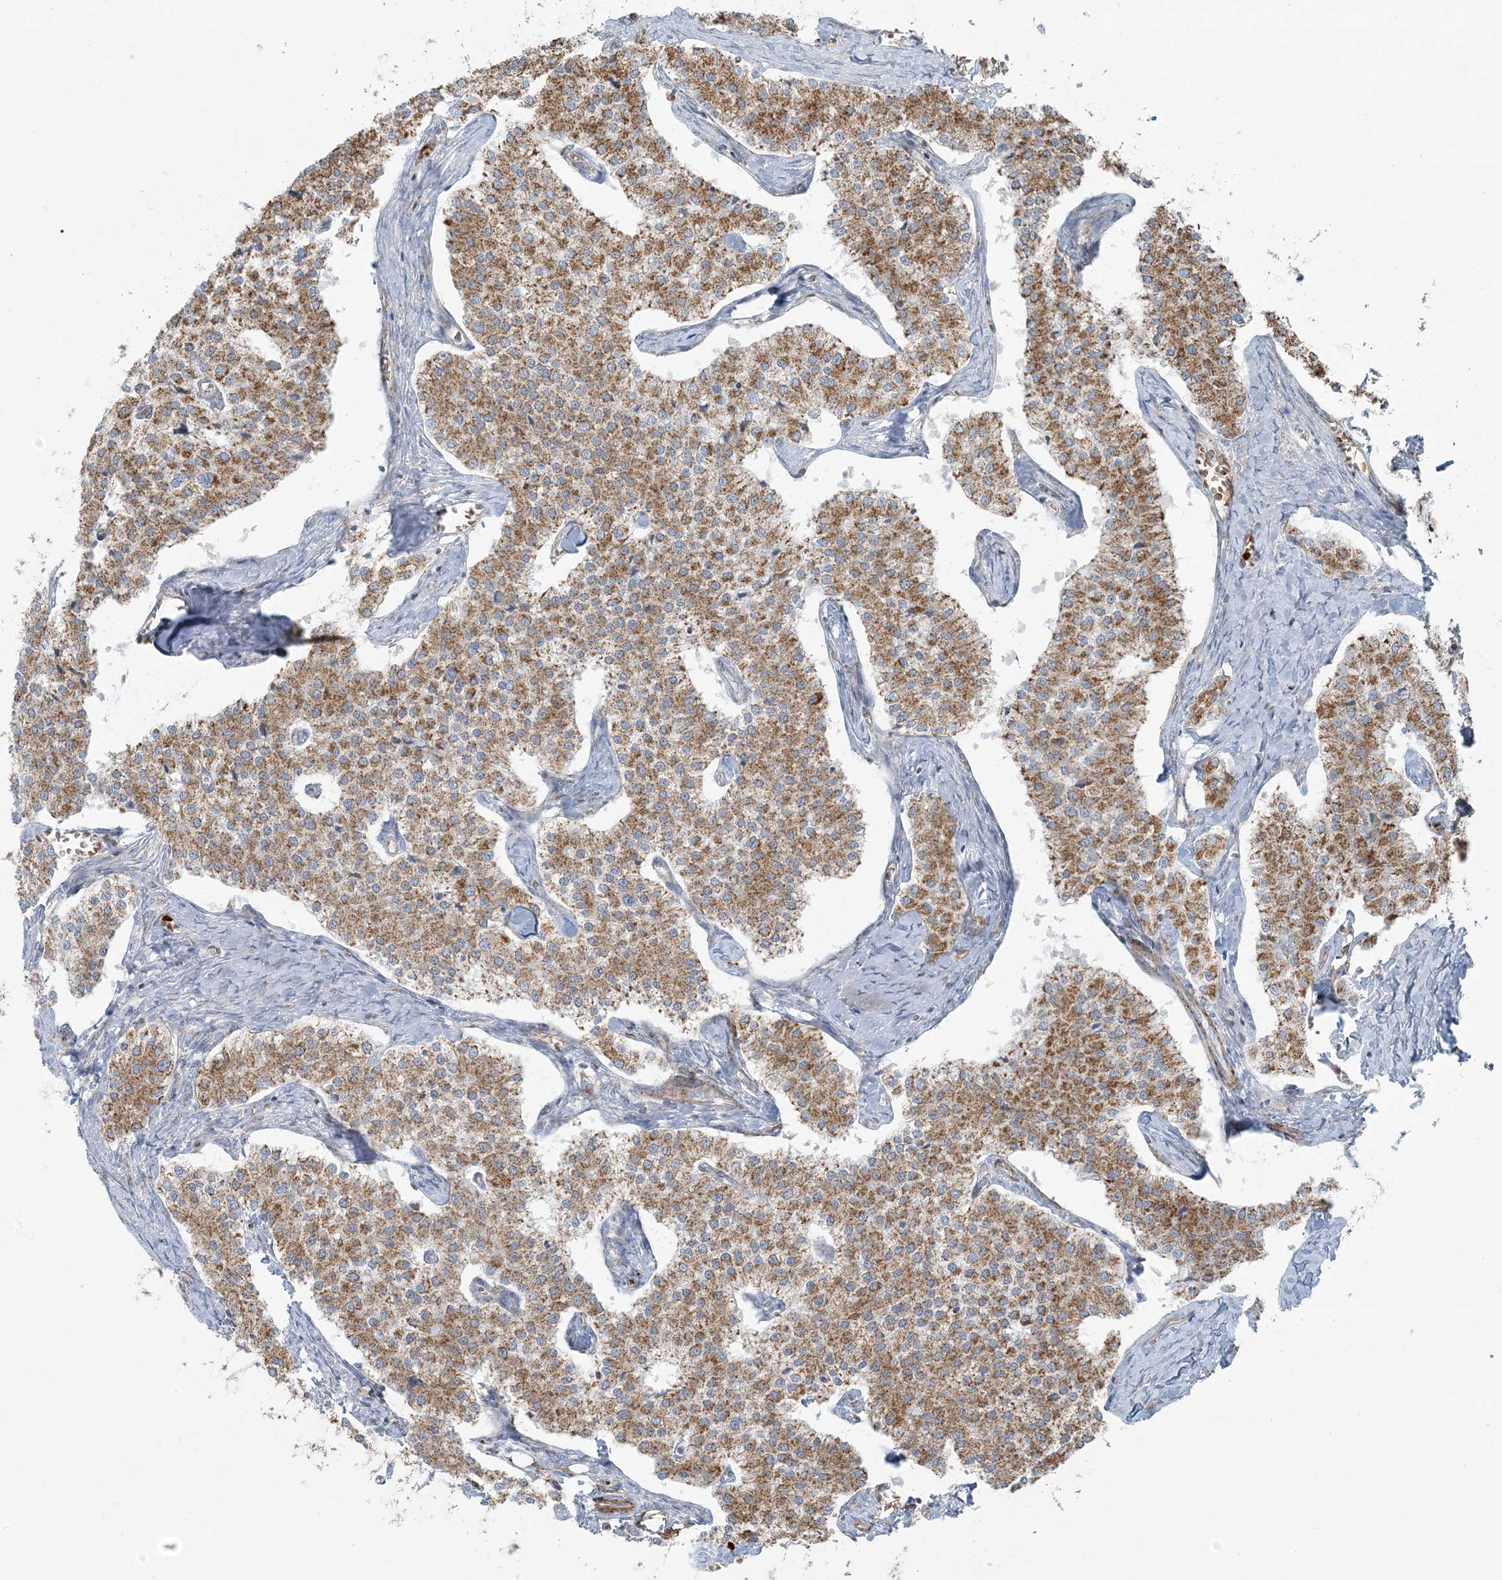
{"staining": {"intensity": "moderate", "quantity": ">75%", "location": "cytoplasmic/membranous"}, "tissue": "carcinoid", "cell_type": "Tumor cells", "image_type": "cancer", "snomed": [{"axis": "morphology", "description": "Carcinoid, malignant, NOS"}, {"axis": "topography", "description": "Colon"}], "caption": "Protein expression analysis of human carcinoid reveals moderate cytoplasmic/membranous expression in about >75% of tumor cells.", "gene": "PIK3R4", "patient": {"sex": "female", "age": 52}}